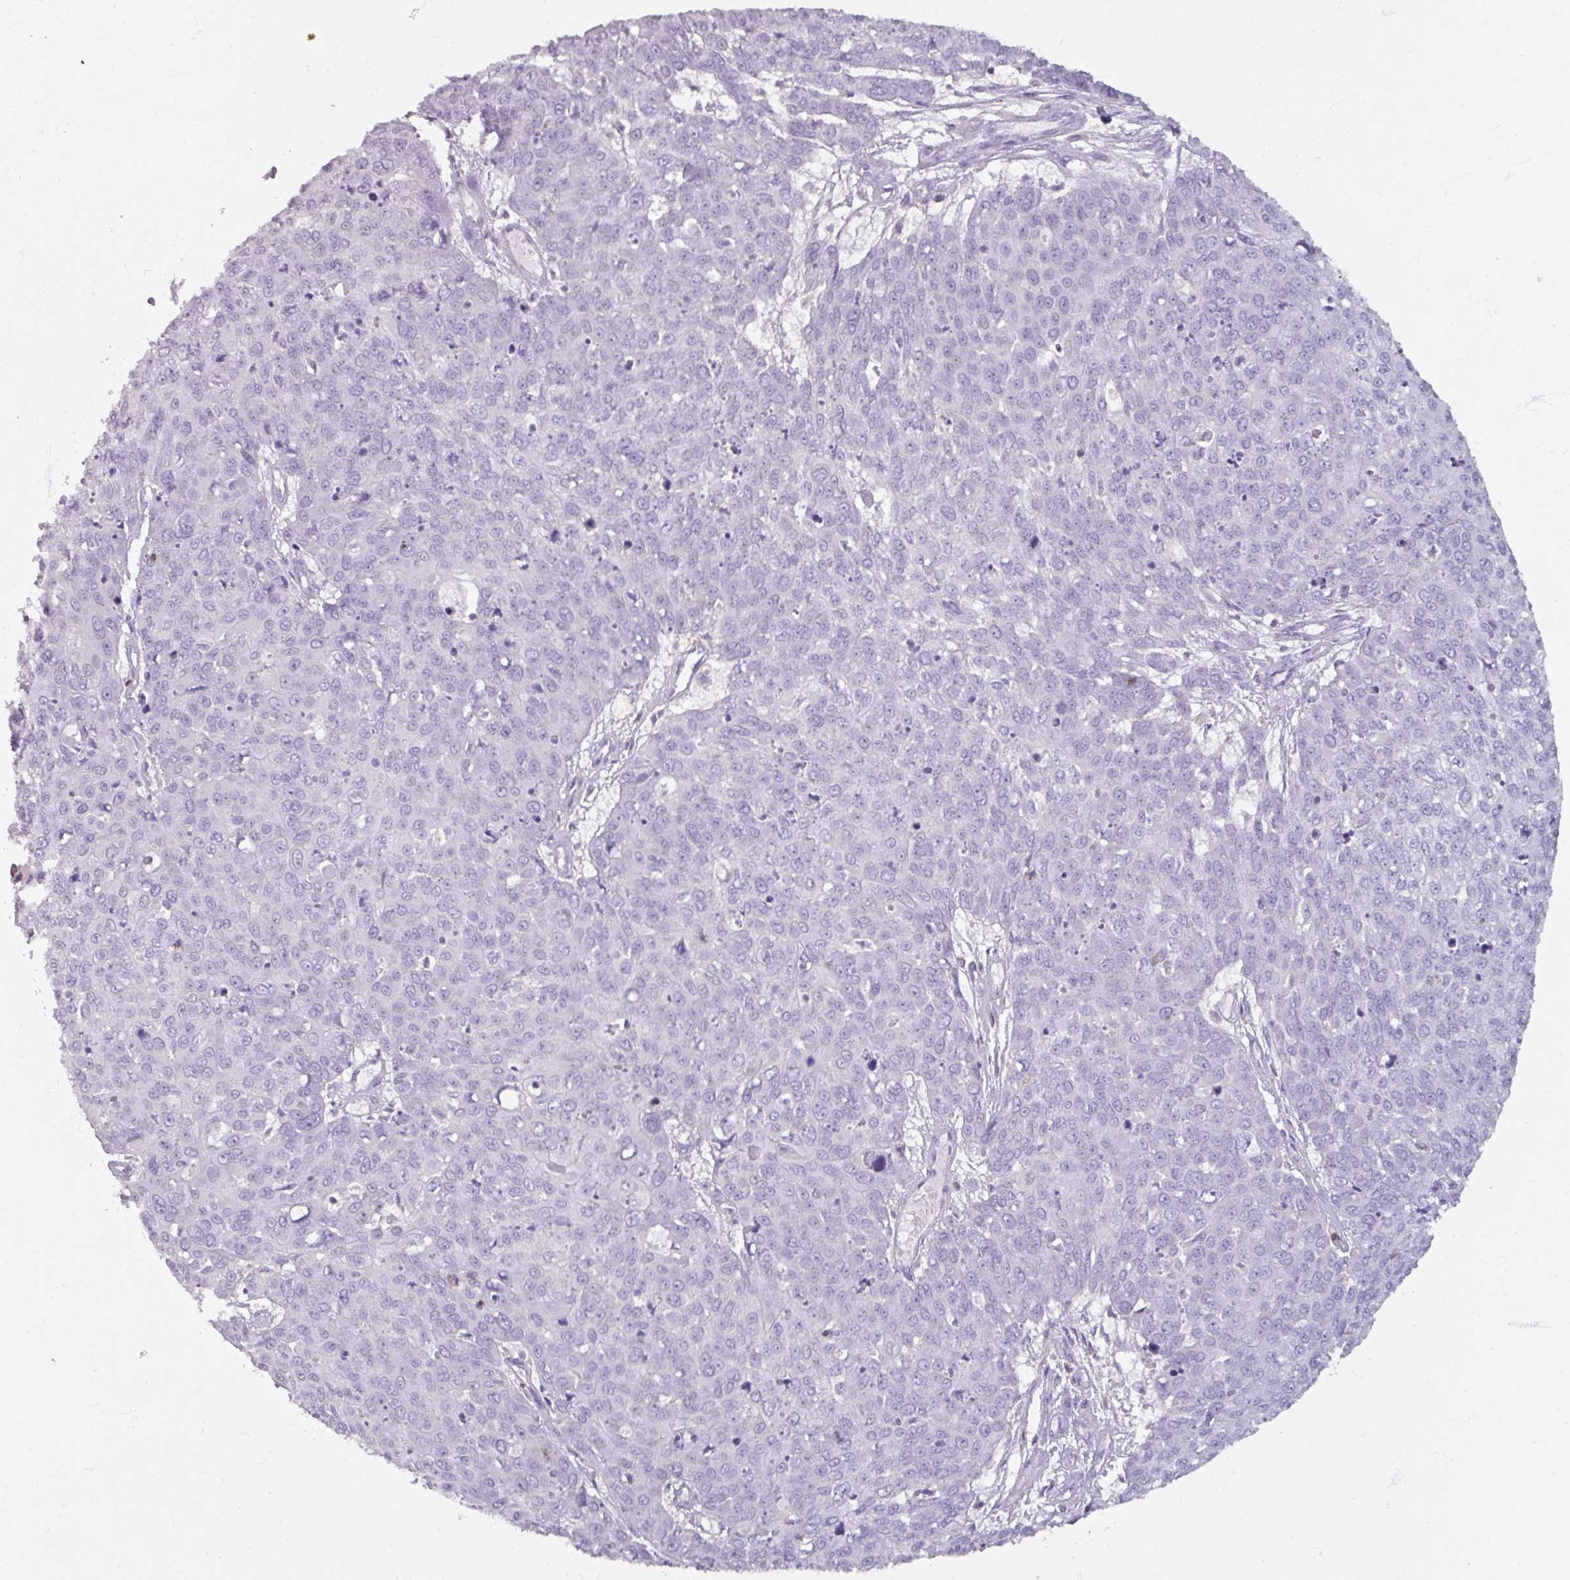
{"staining": {"intensity": "negative", "quantity": "none", "location": "none"}, "tissue": "skin cancer", "cell_type": "Tumor cells", "image_type": "cancer", "snomed": [{"axis": "morphology", "description": "Squamous cell carcinoma, NOS"}, {"axis": "topography", "description": "Skin"}], "caption": "Tumor cells show no significant protein positivity in squamous cell carcinoma (skin).", "gene": "PTPRC", "patient": {"sex": "male", "age": 71}}